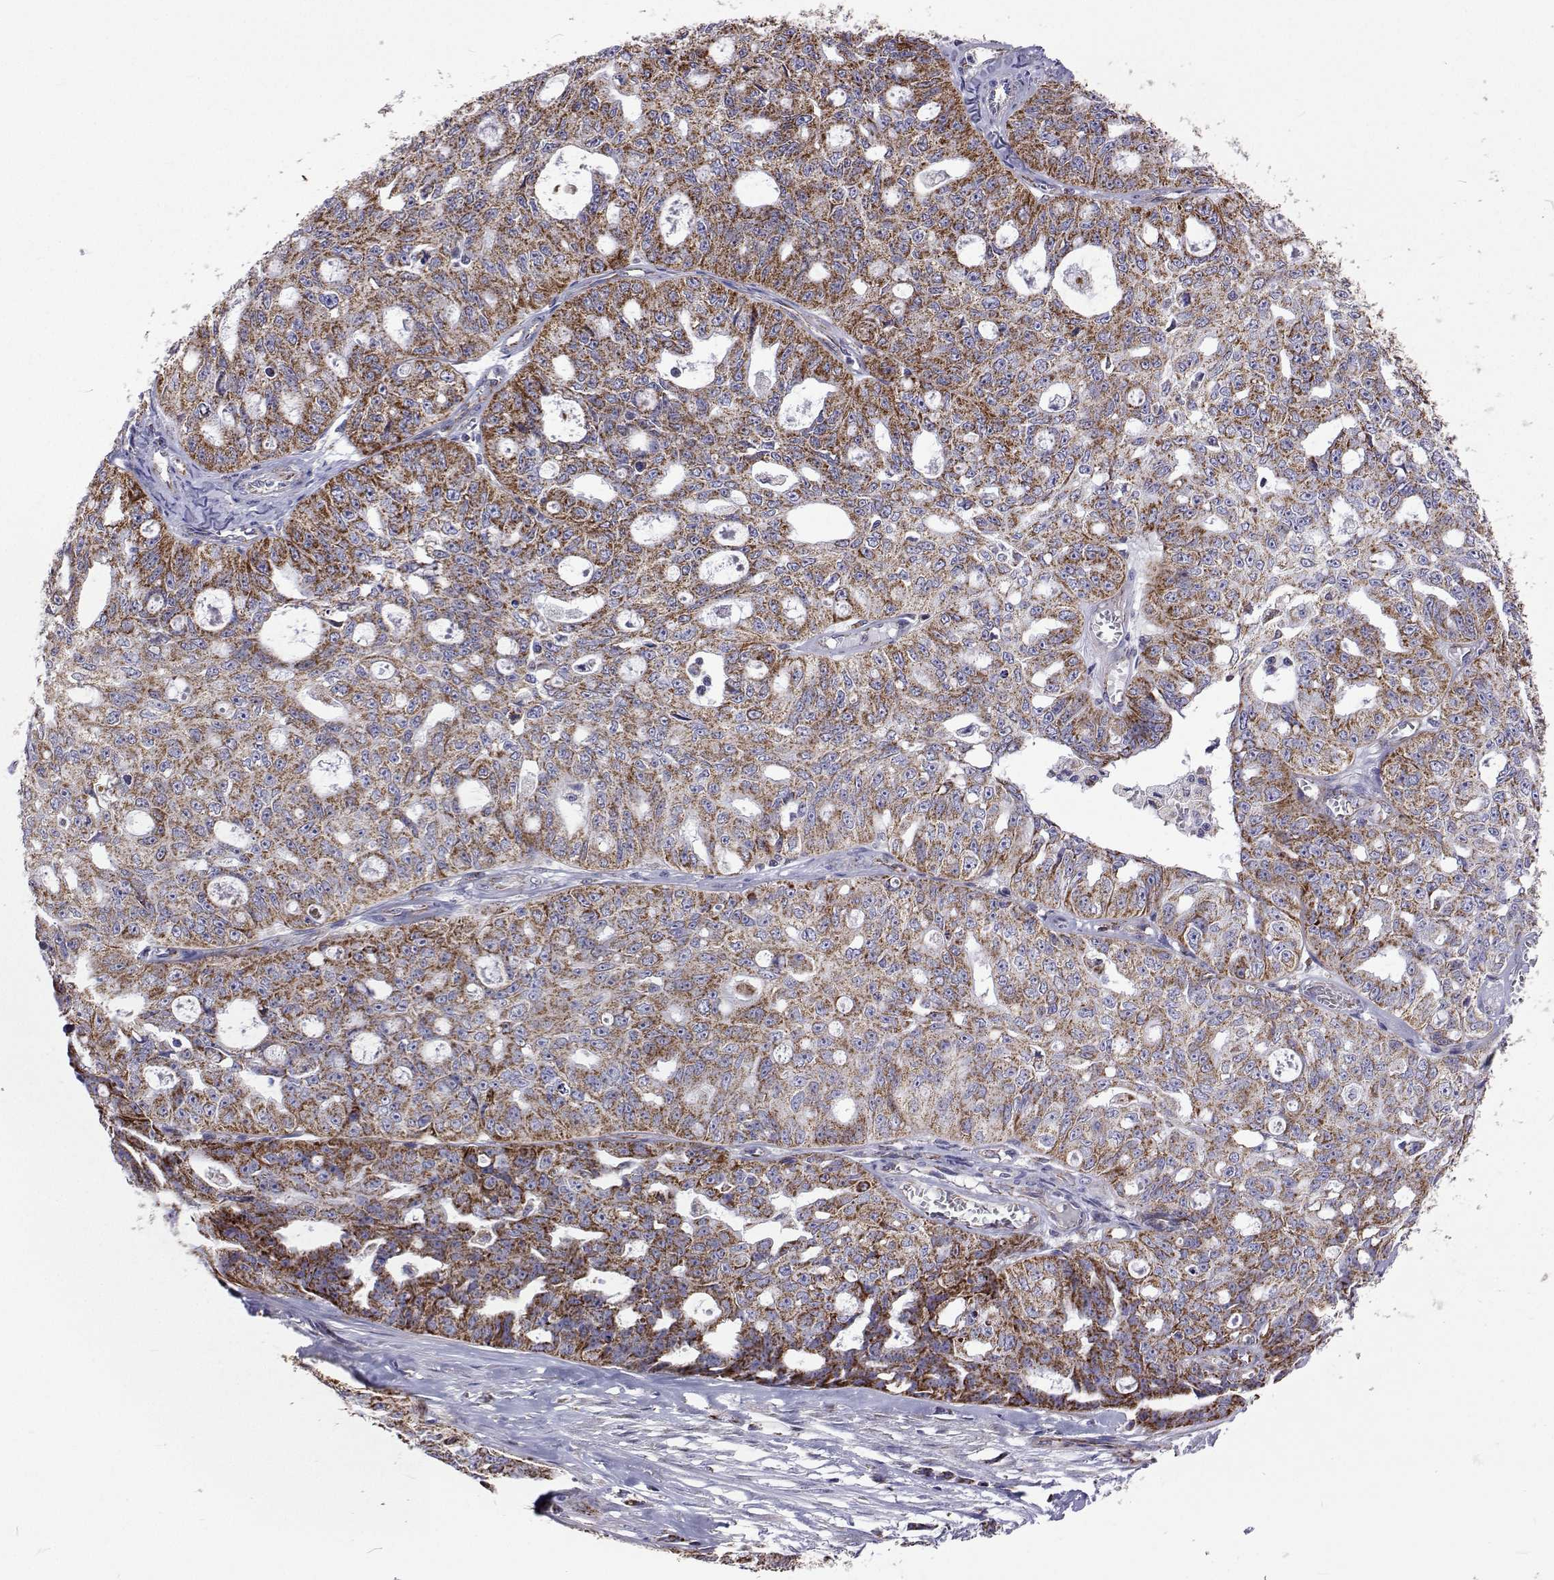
{"staining": {"intensity": "strong", "quantity": "25%-75%", "location": "cytoplasmic/membranous"}, "tissue": "ovarian cancer", "cell_type": "Tumor cells", "image_type": "cancer", "snomed": [{"axis": "morphology", "description": "Carcinoma, endometroid"}, {"axis": "topography", "description": "Ovary"}], "caption": "Protein positivity by immunohistochemistry (IHC) demonstrates strong cytoplasmic/membranous staining in about 25%-75% of tumor cells in ovarian endometroid carcinoma.", "gene": "MCCC2", "patient": {"sex": "female", "age": 65}}